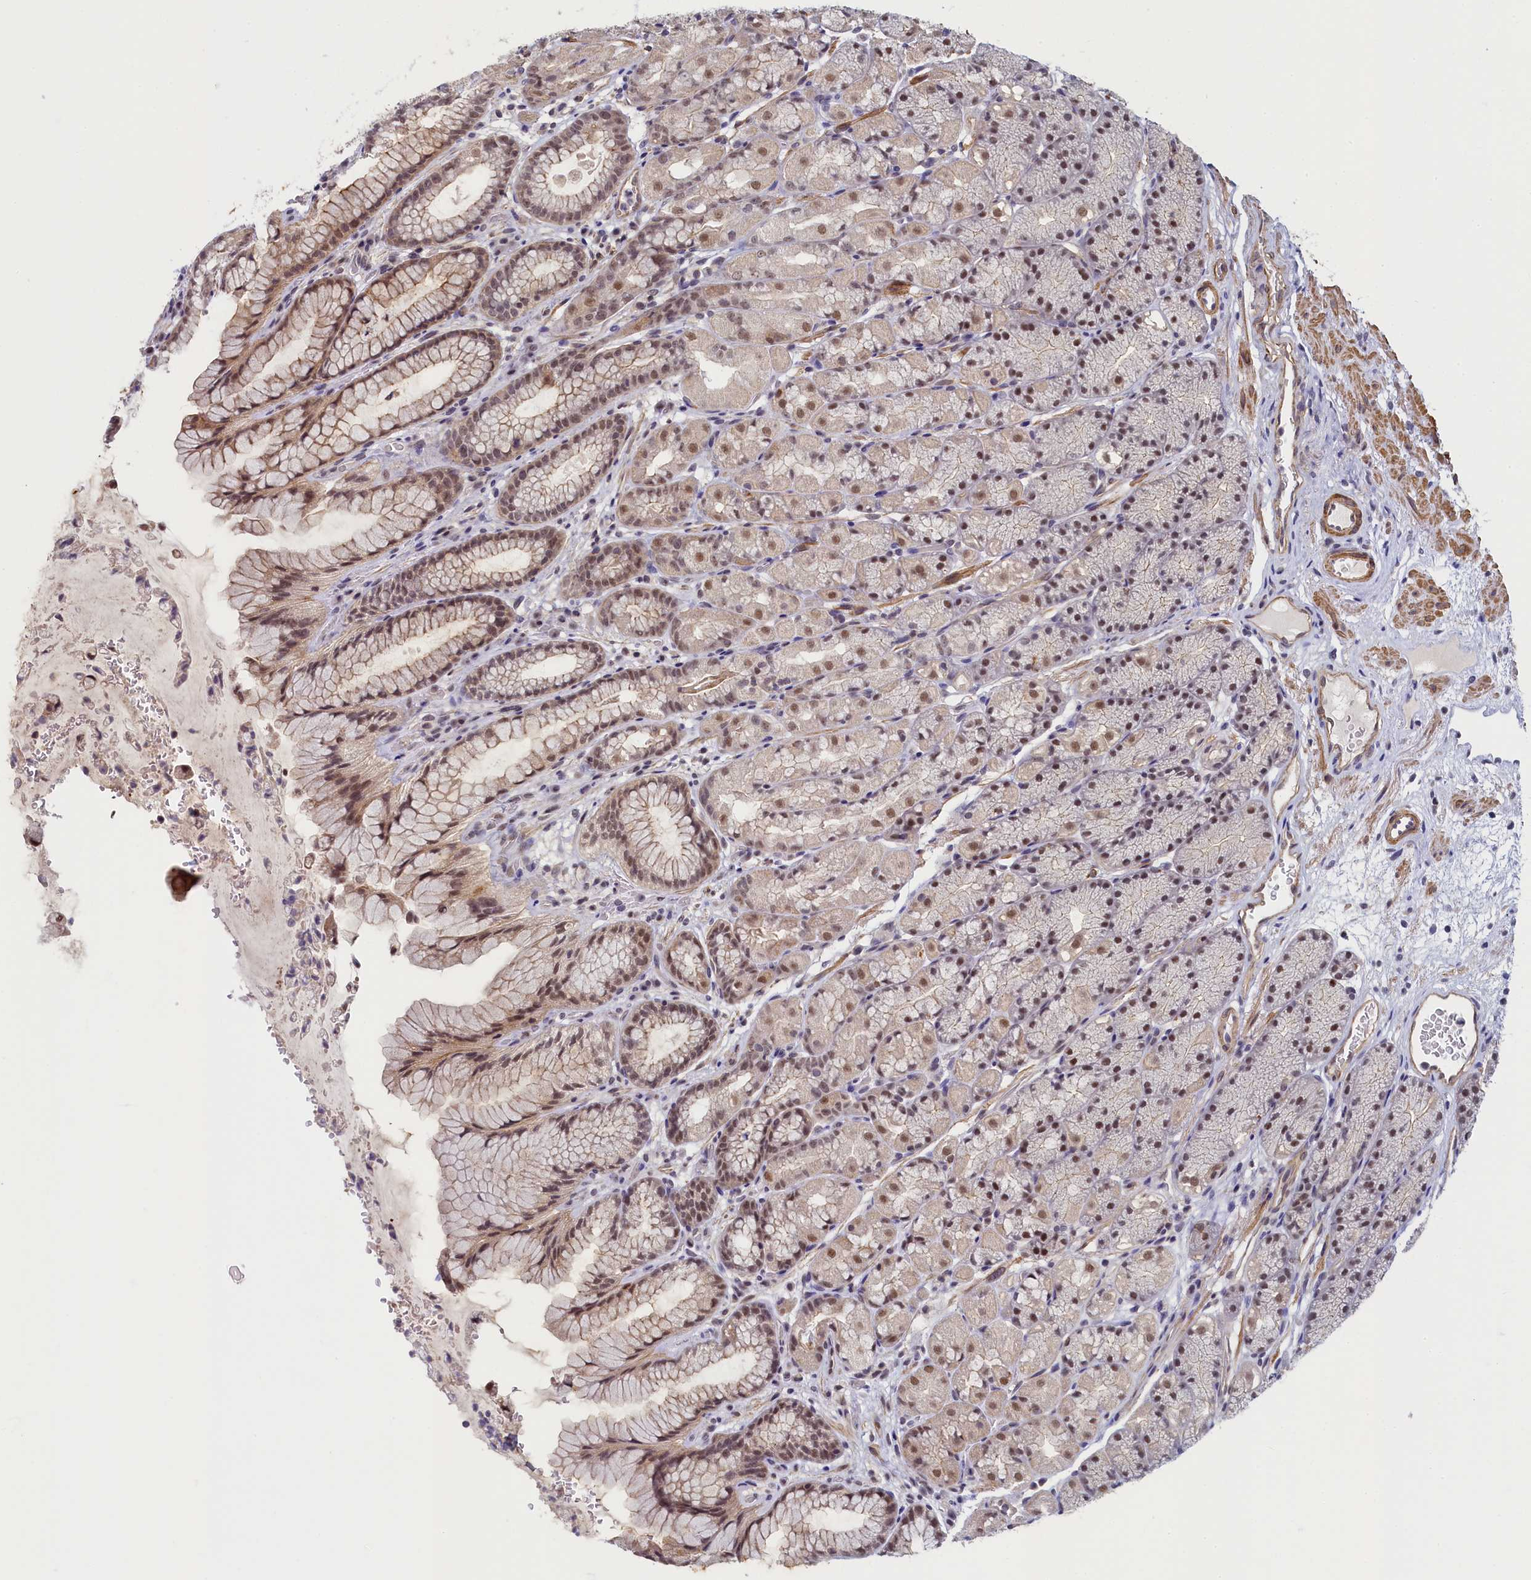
{"staining": {"intensity": "strong", "quantity": "25%-75%", "location": "nuclear"}, "tissue": "stomach", "cell_type": "Glandular cells", "image_type": "normal", "snomed": [{"axis": "morphology", "description": "Normal tissue, NOS"}, {"axis": "topography", "description": "Stomach"}], "caption": "Protein expression by immunohistochemistry shows strong nuclear positivity in approximately 25%-75% of glandular cells in benign stomach.", "gene": "INTS14", "patient": {"sex": "male", "age": 63}}